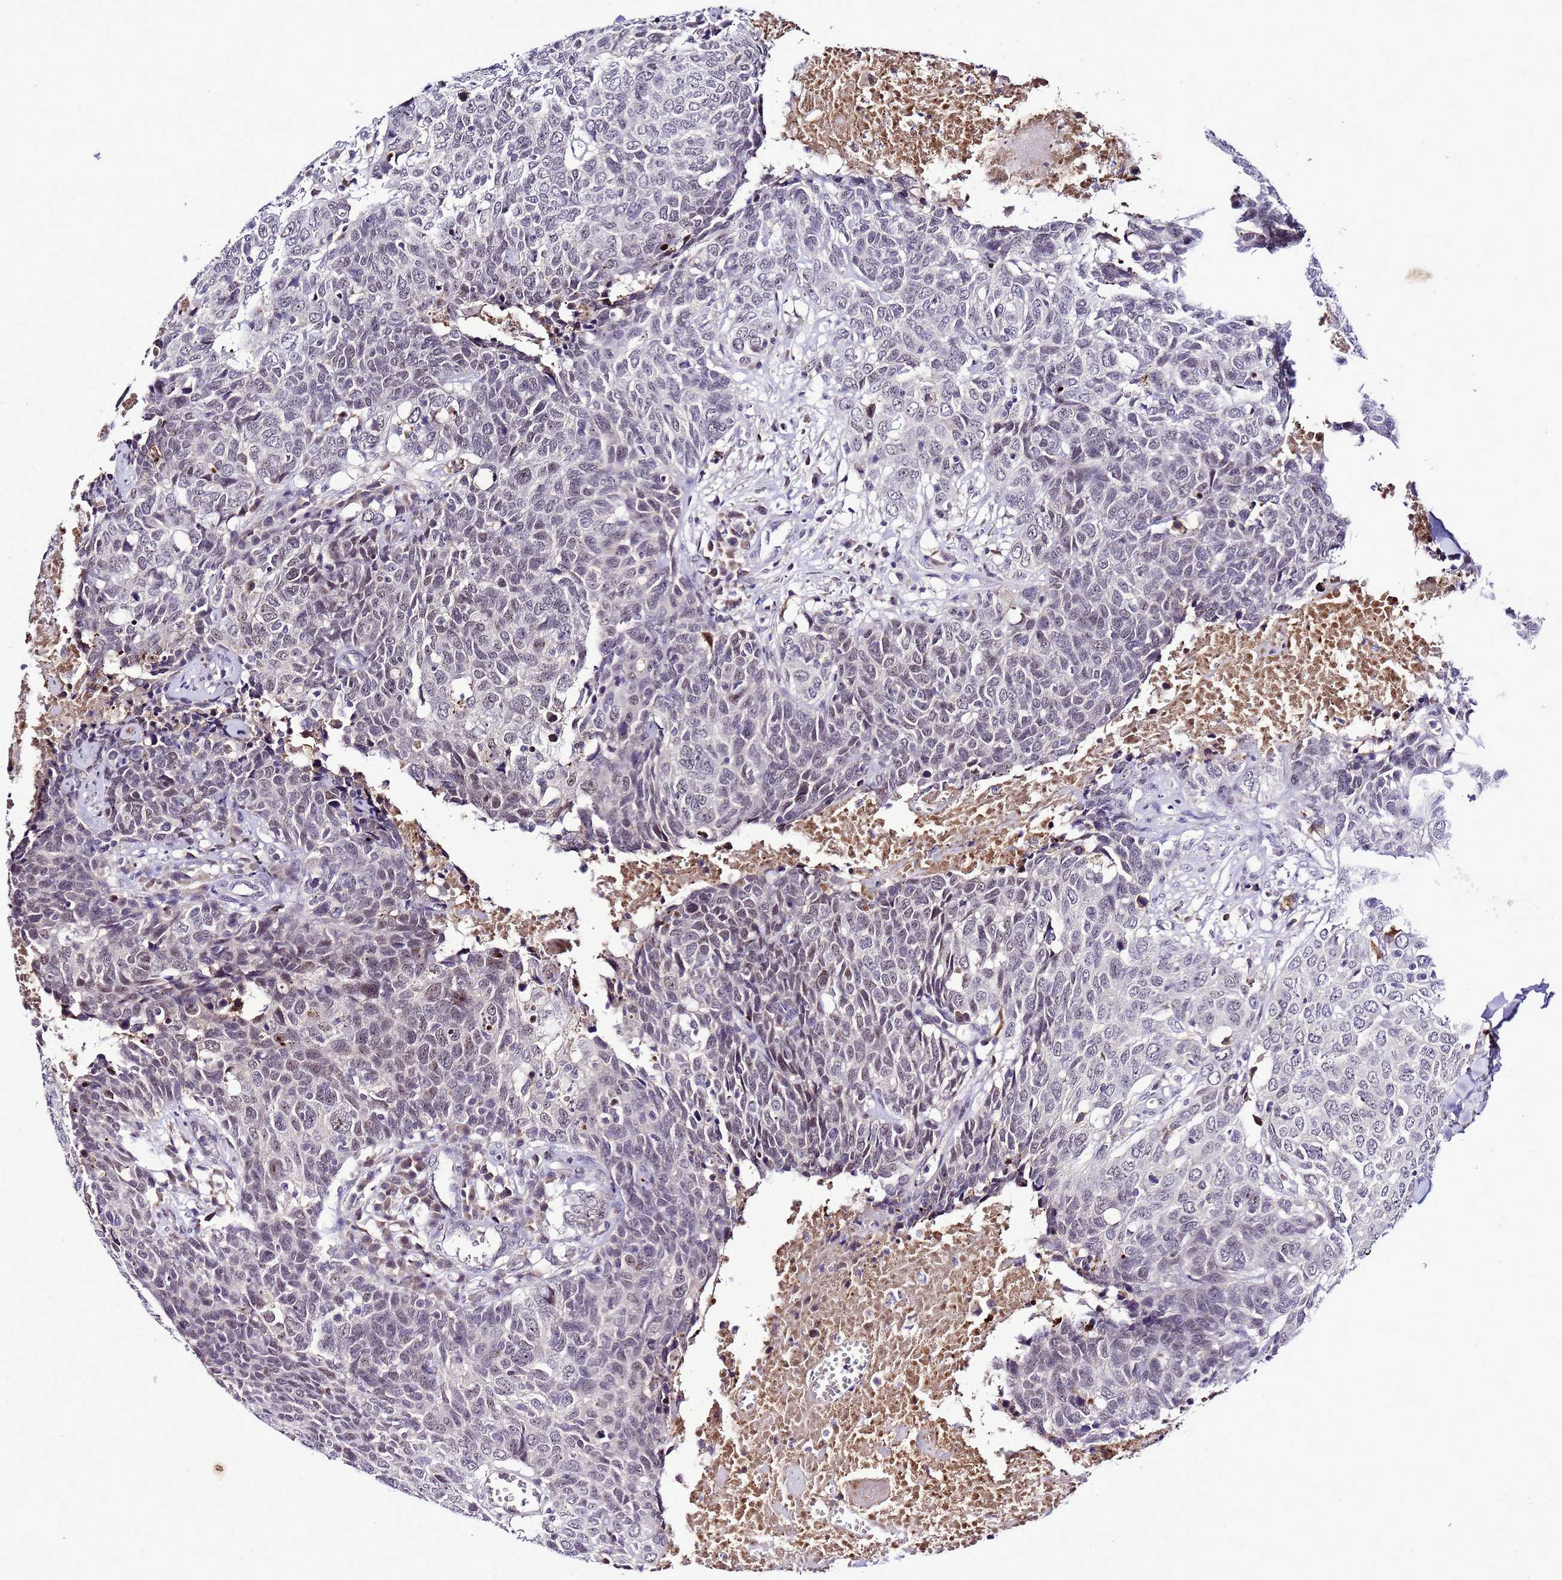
{"staining": {"intensity": "weak", "quantity": "<25%", "location": "nuclear"}, "tissue": "head and neck cancer", "cell_type": "Tumor cells", "image_type": "cancer", "snomed": [{"axis": "morphology", "description": "Squamous cell carcinoma, NOS"}, {"axis": "topography", "description": "Head-Neck"}], "caption": "Head and neck cancer was stained to show a protein in brown. There is no significant expression in tumor cells.", "gene": "C19orf47", "patient": {"sex": "male", "age": 66}}